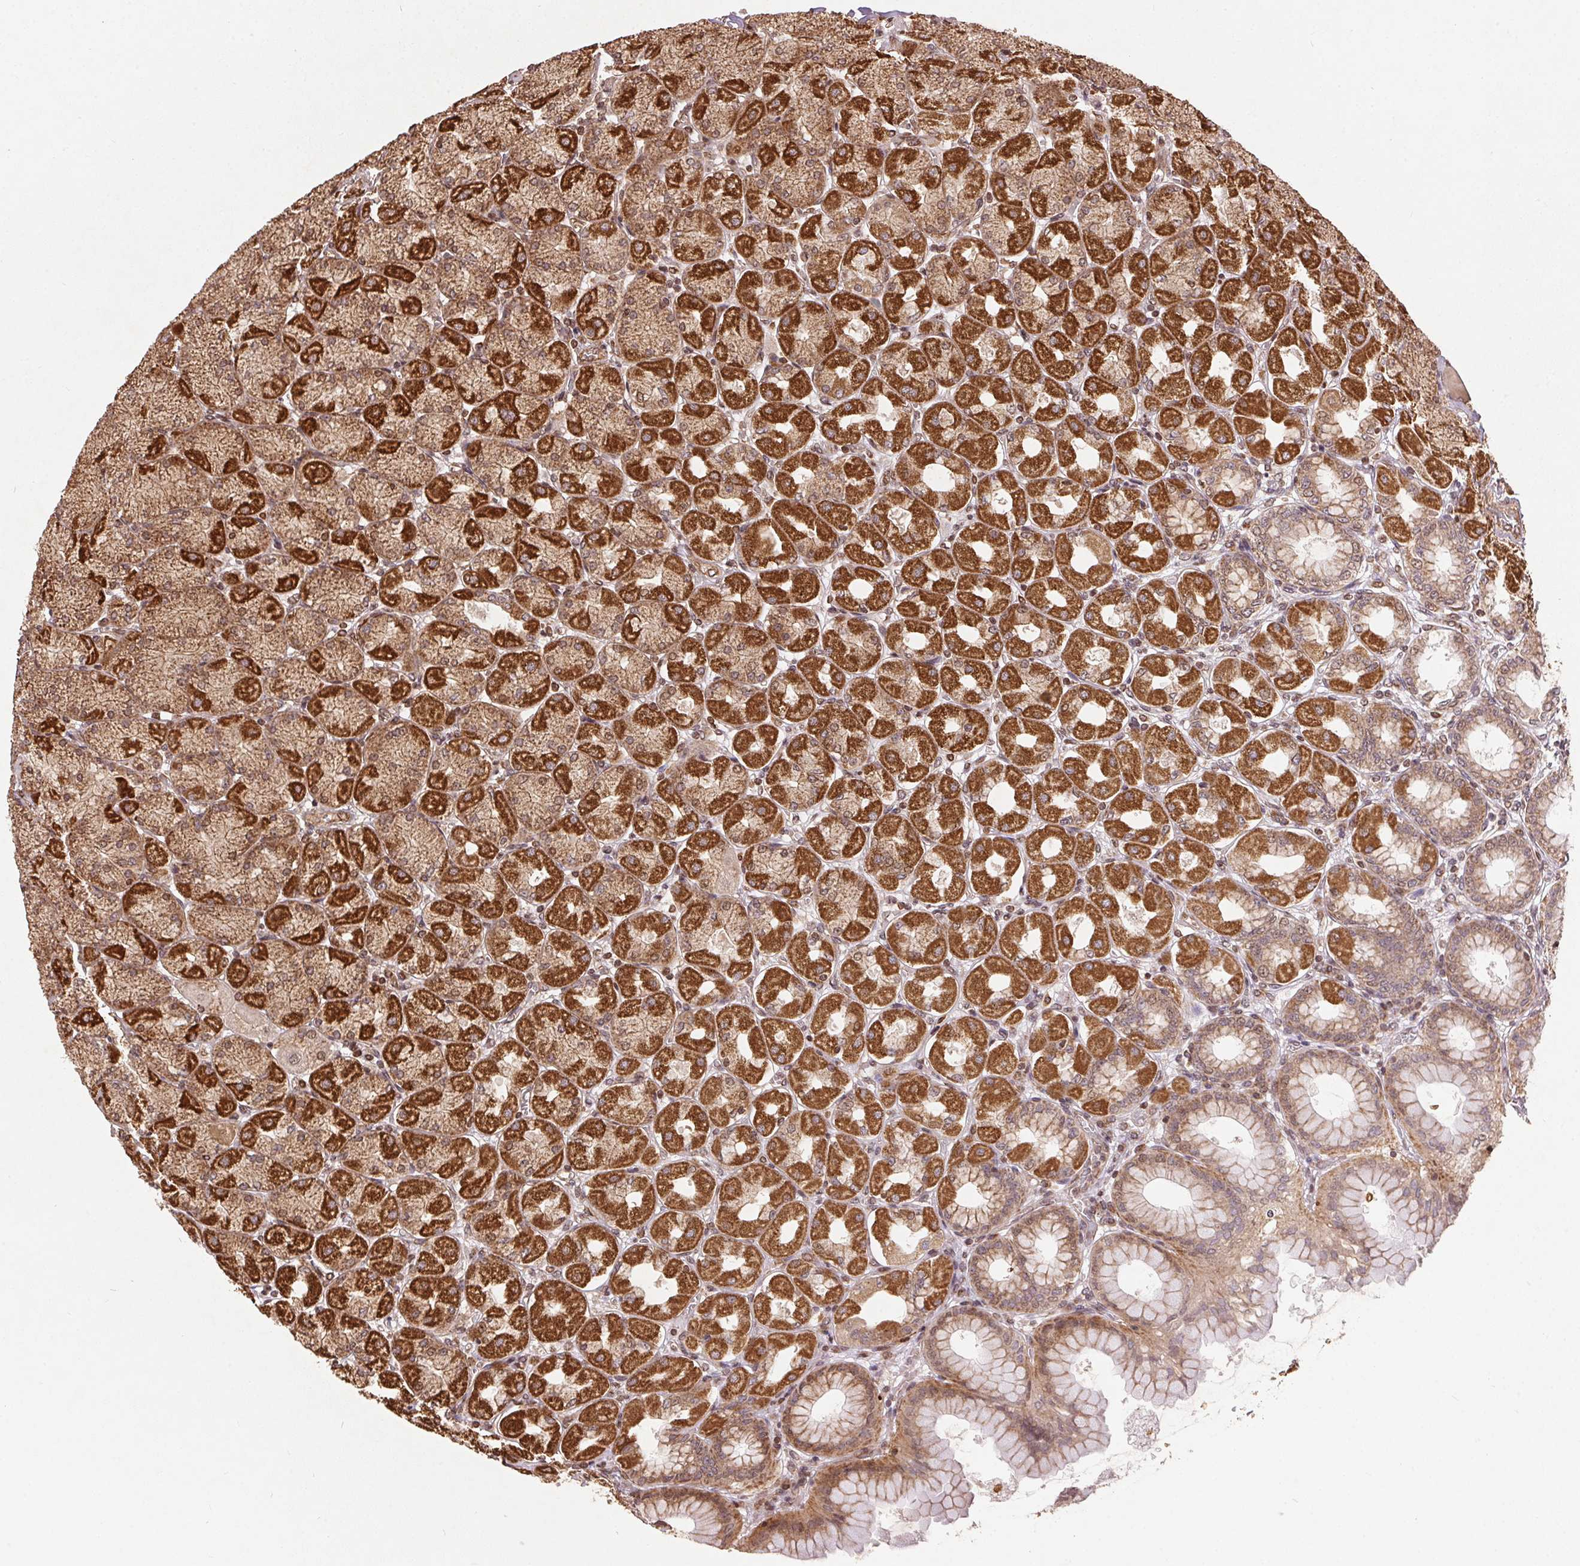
{"staining": {"intensity": "strong", "quantity": "25%-75%", "location": "cytoplasmic/membranous"}, "tissue": "stomach", "cell_type": "Glandular cells", "image_type": "normal", "snomed": [{"axis": "morphology", "description": "Normal tissue, NOS"}, {"axis": "topography", "description": "Stomach, upper"}], "caption": "Benign stomach was stained to show a protein in brown. There is high levels of strong cytoplasmic/membranous positivity in about 25%-75% of glandular cells. (DAB IHC with brightfield microscopy, high magnification).", "gene": "SPRED2", "patient": {"sex": "female", "age": 56}}